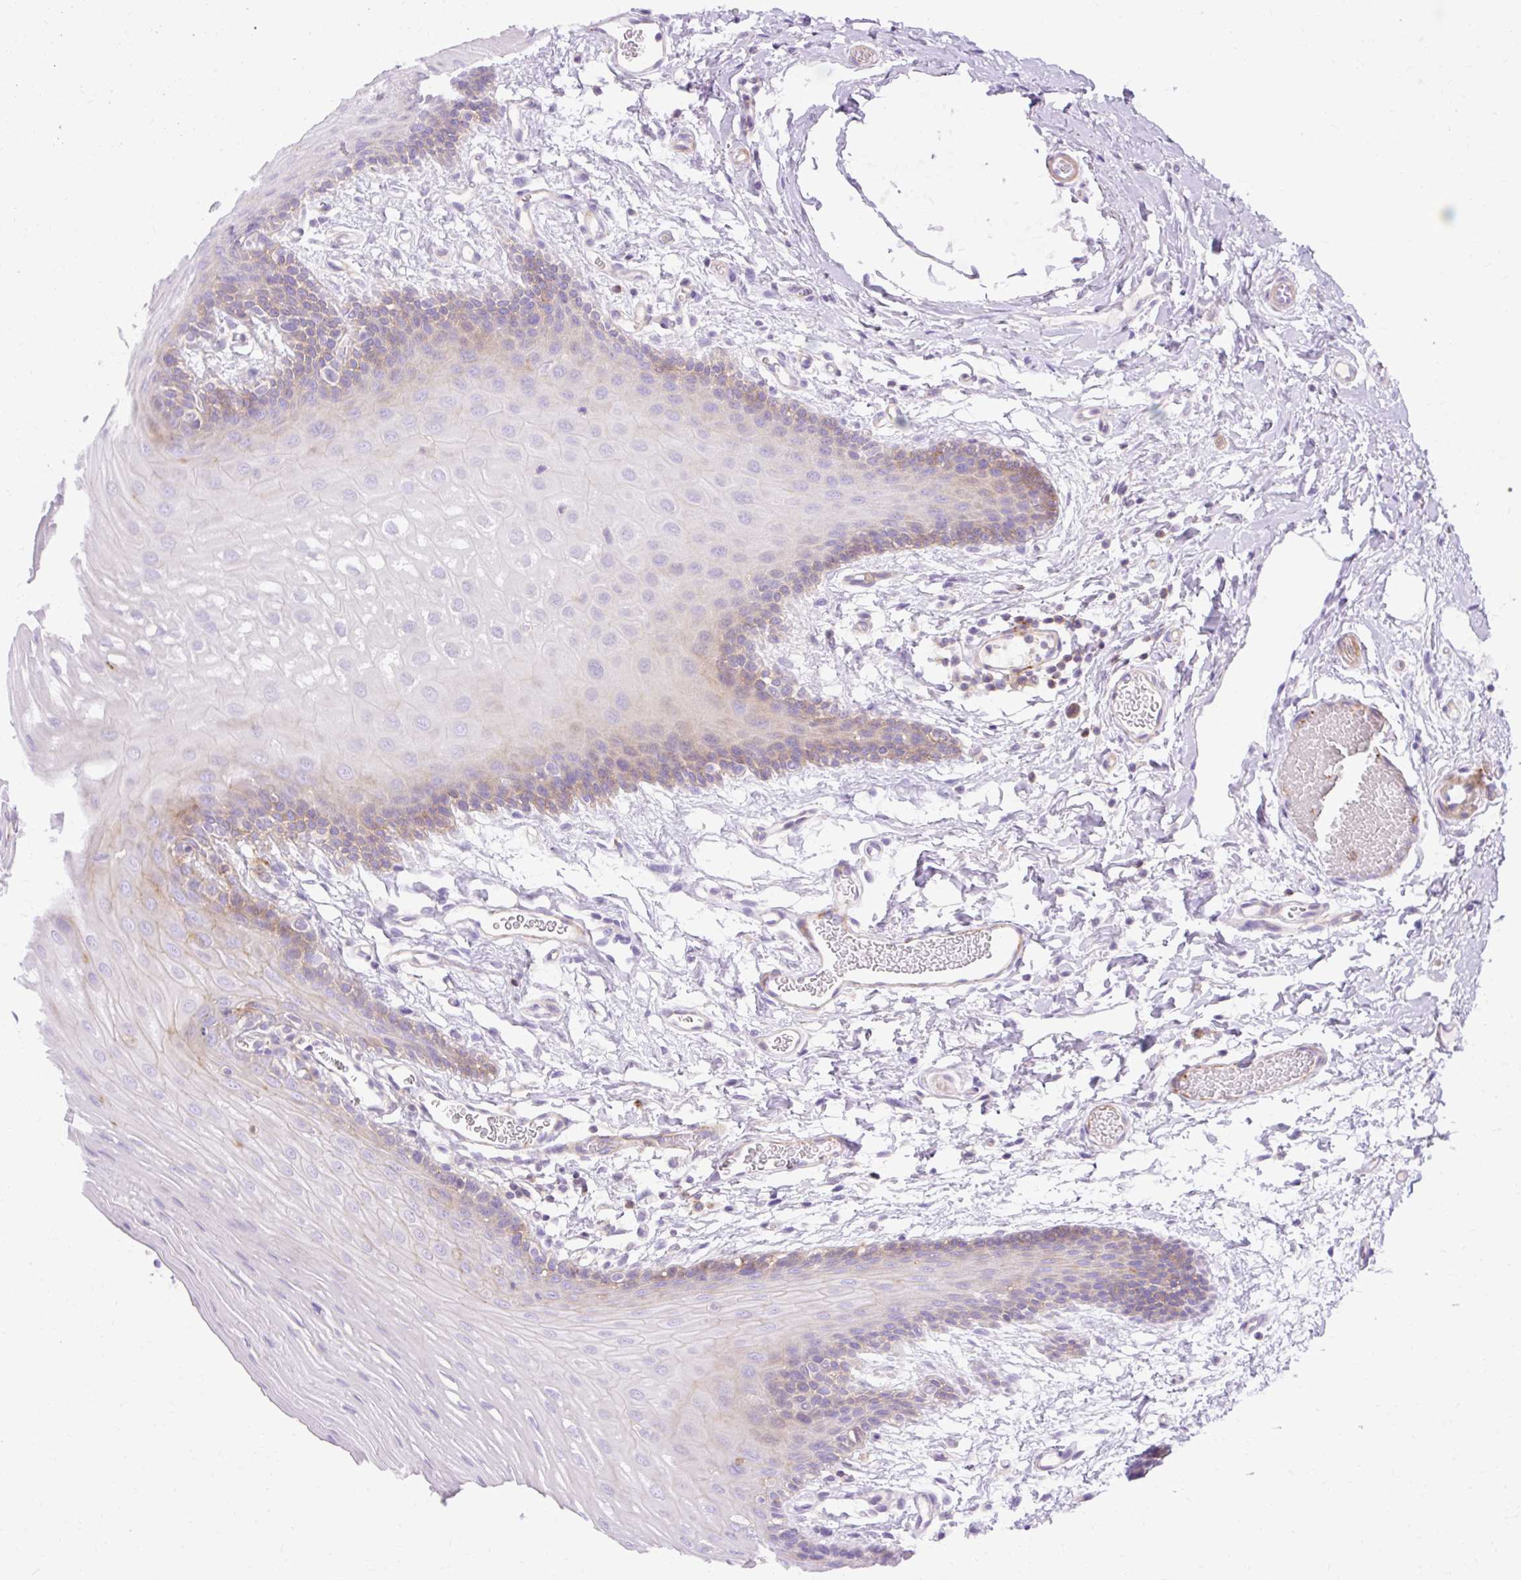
{"staining": {"intensity": "weak", "quantity": "<25%", "location": "cytoplasmic/membranous"}, "tissue": "oral mucosa", "cell_type": "Squamous epithelial cells", "image_type": "normal", "snomed": [{"axis": "morphology", "description": "Normal tissue, NOS"}, {"axis": "topography", "description": "Oral tissue"}, {"axis": "topography", "description": "Tounge, NOS"}], "caption": "High magnification brightfield microscopy of benign oral mucosa stained with DAB (3,3'-diaminobenzidine) (brown) and counterstained with hematoxylin (blue): squamous epithelial cells show no significant positivity. Nuclei are stained in blue.", "gene": "CORO7", "patient": {"sex": "female", "age": 60}}